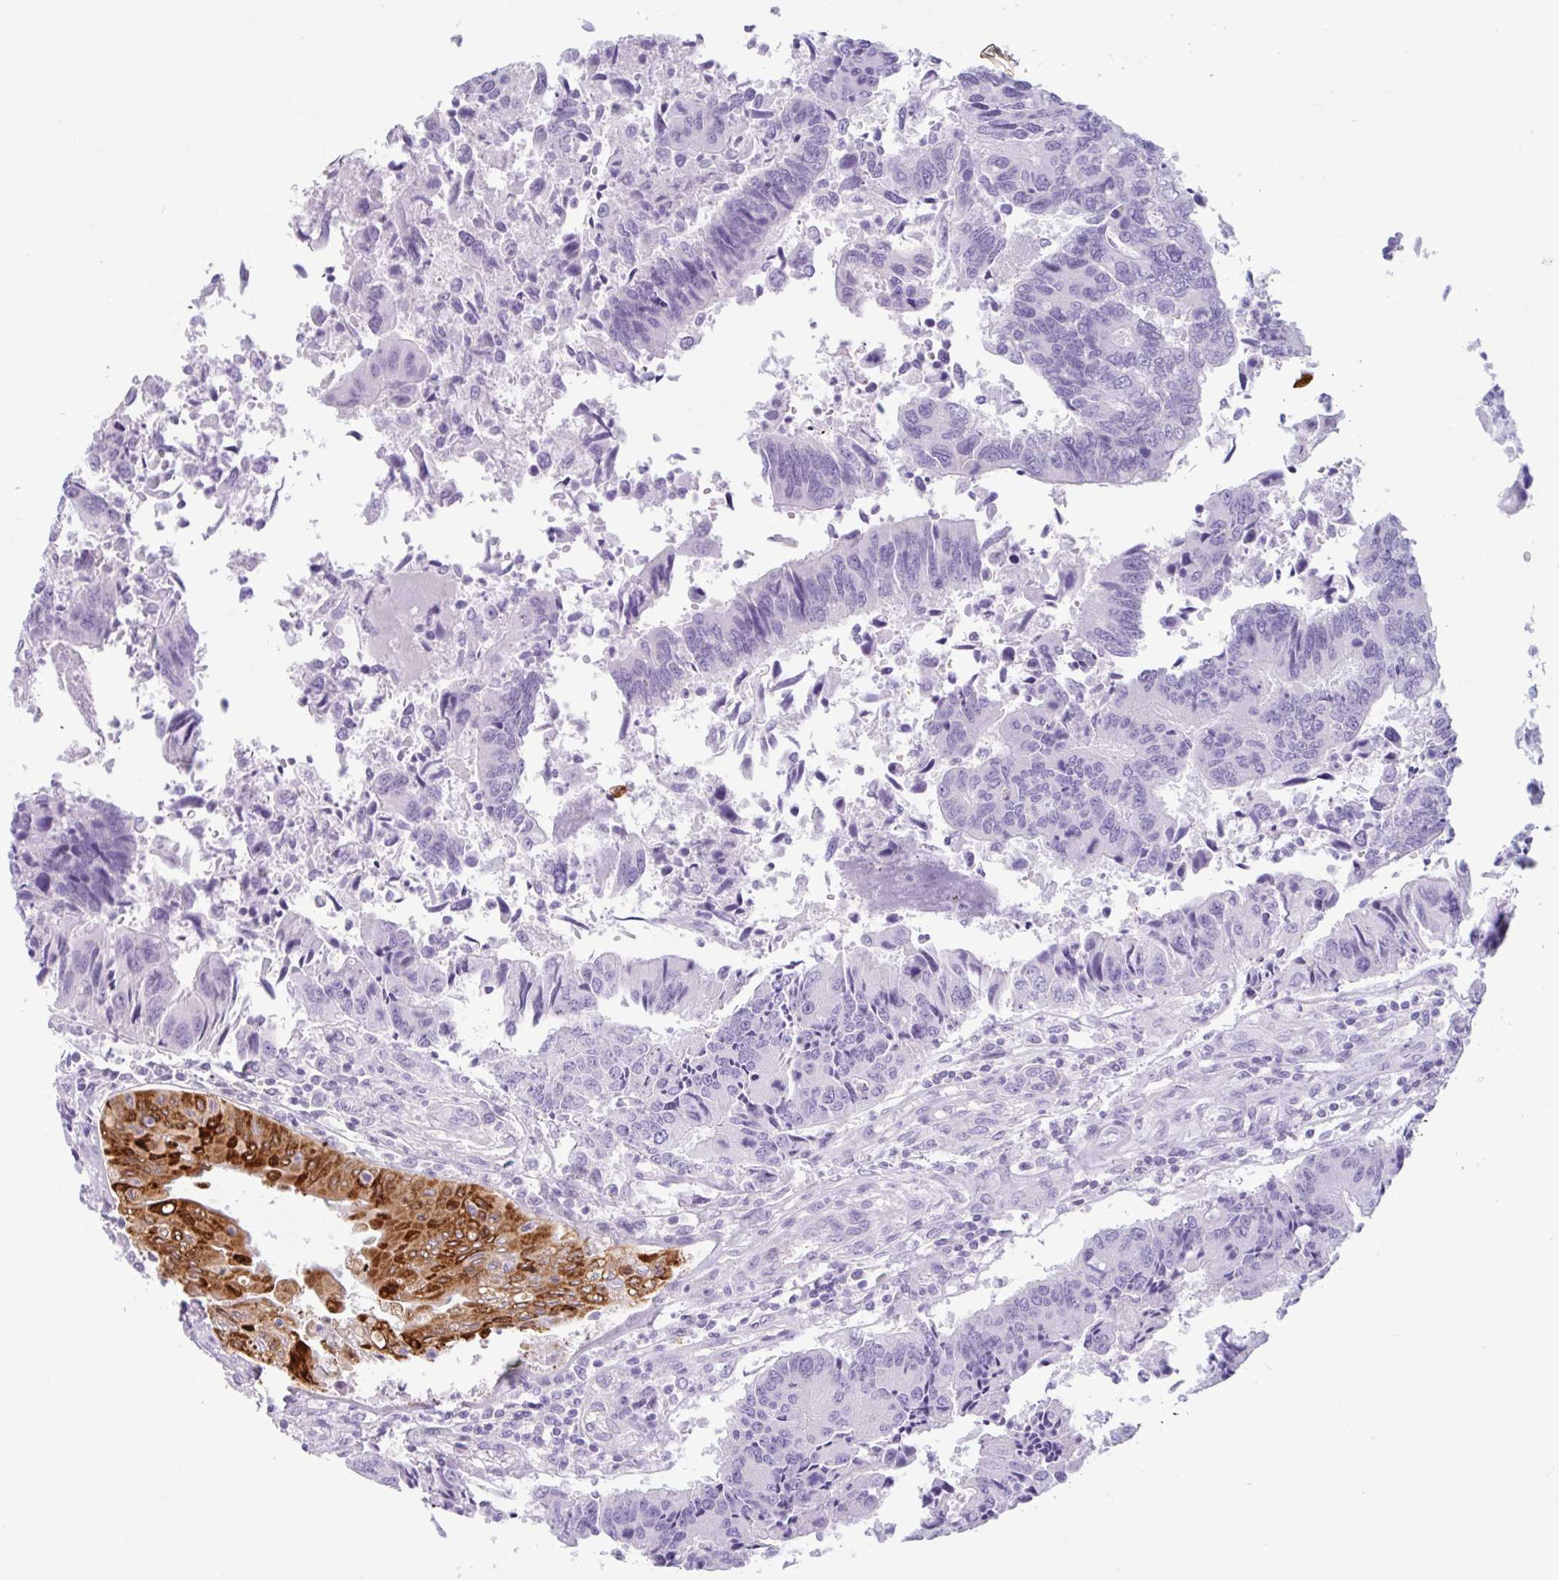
{"staining": {"intensity": "strong", "quantity": "<25%", "location": "cytoplasmic/membranous"}, "tissue": "colorectal cancer", "cell_type": "Tumor cells", "image_type": "cancer", "snomed": [{"axis": "morphology", "description": "Adenocarcinoma, NOS"}, {"axis": "topography", "description": "Colon"}], "caption": "Strong cytoplasmic/membranous positivity is seen in about <25% of tumor cells in colorectal cancer.", "gene": "CTSE", "patient": {"sex": "female", "age": 67}}